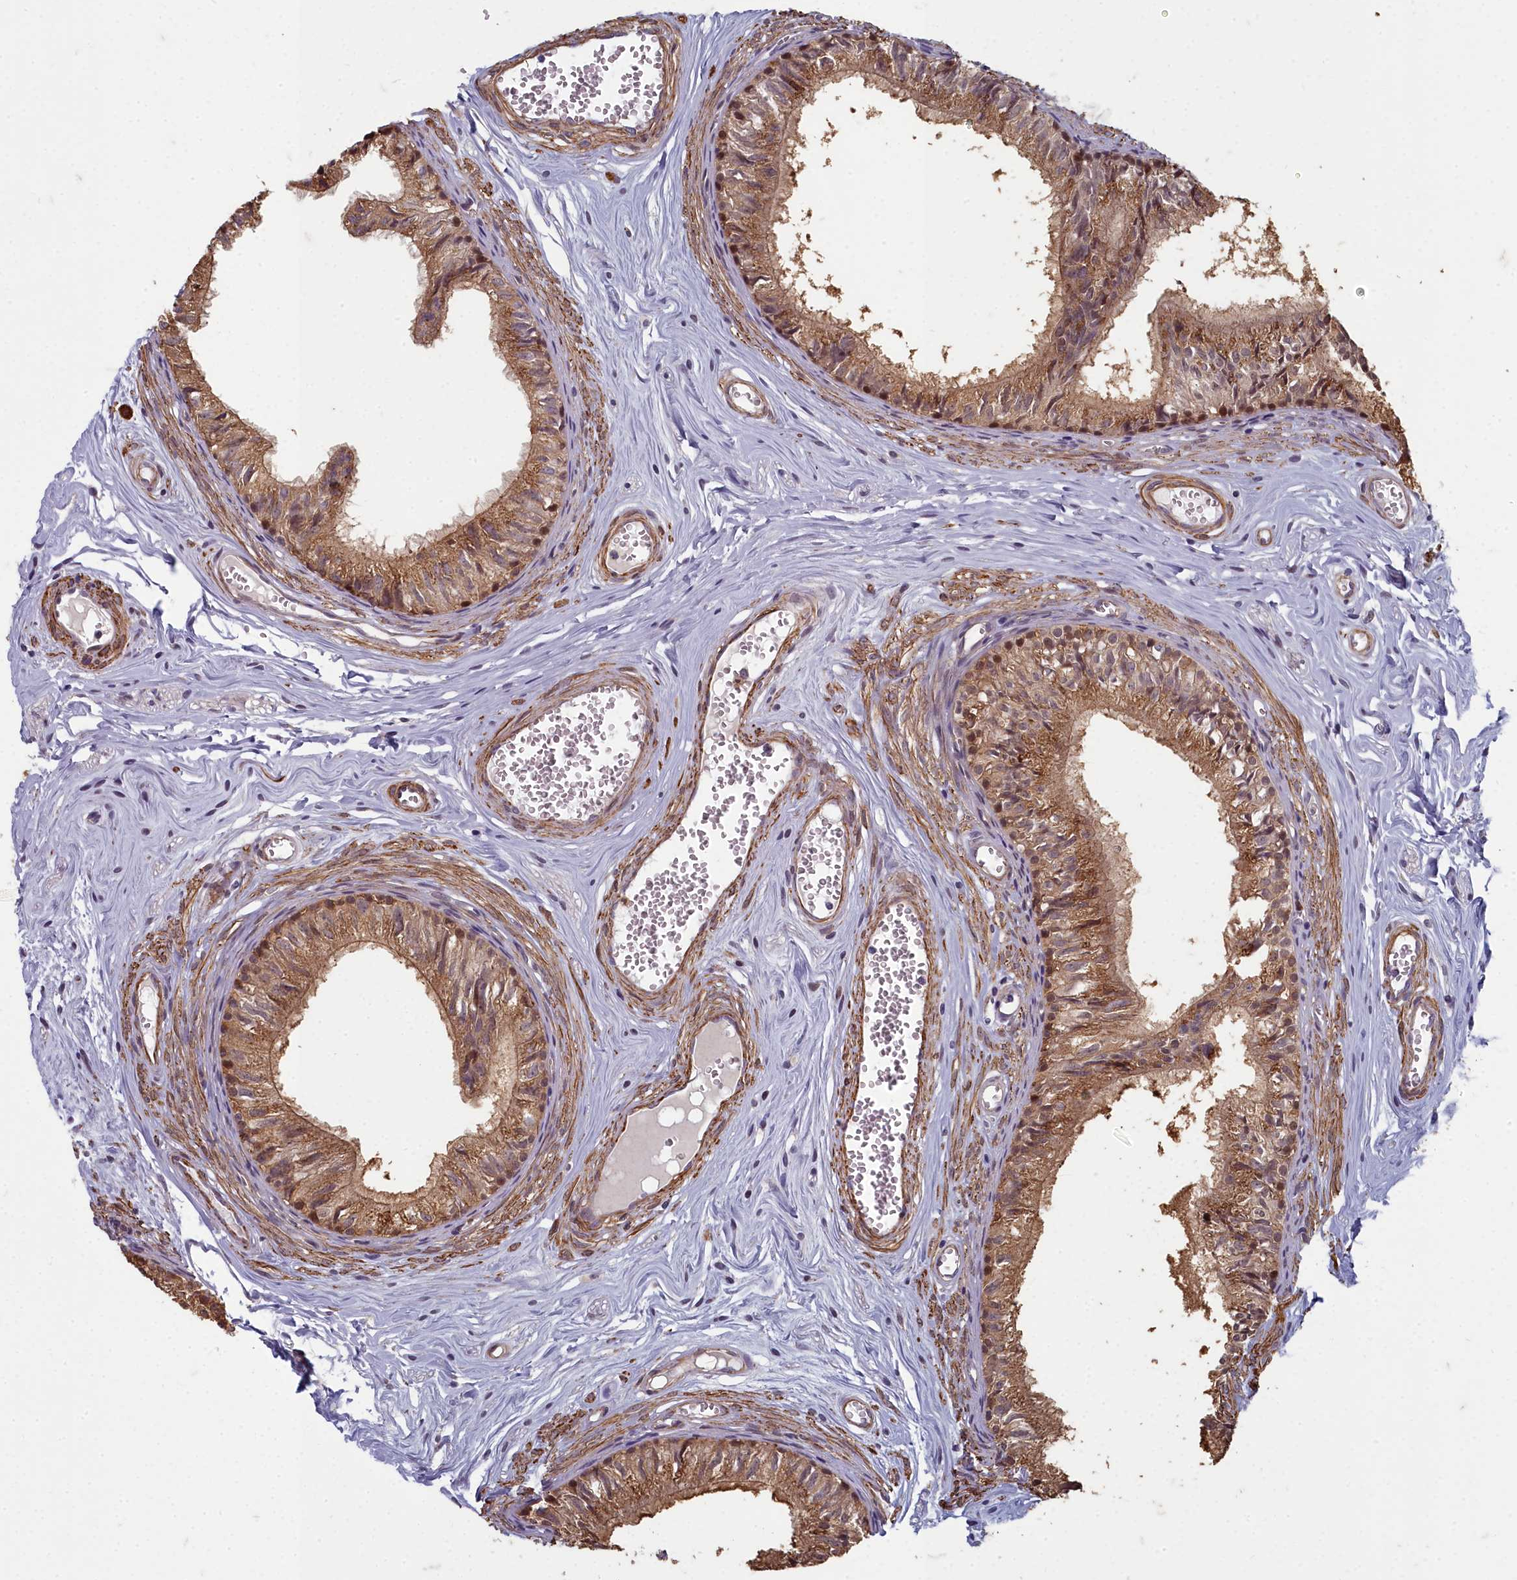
{"staining": {"intensity": "moderate", "quantity": ">75%", "location": "cytoplasmic/membranous"}, "tissue": "epididymis", "cell_type": "Glandular cells", "image_type": "normal", "snomed": [{"axis": "morphology", "description": "Normal tissue, NOS"}, {"axis": "topography", "description": "Epididymis"}], "caption": "Protein staining exhibits moderate cytoplasmic/membranous staining in approximately >75% of glandular cells in unremarkable epididymis.", "gene": "ZNF626", "patient": {"sex": "male", "age": 36}}